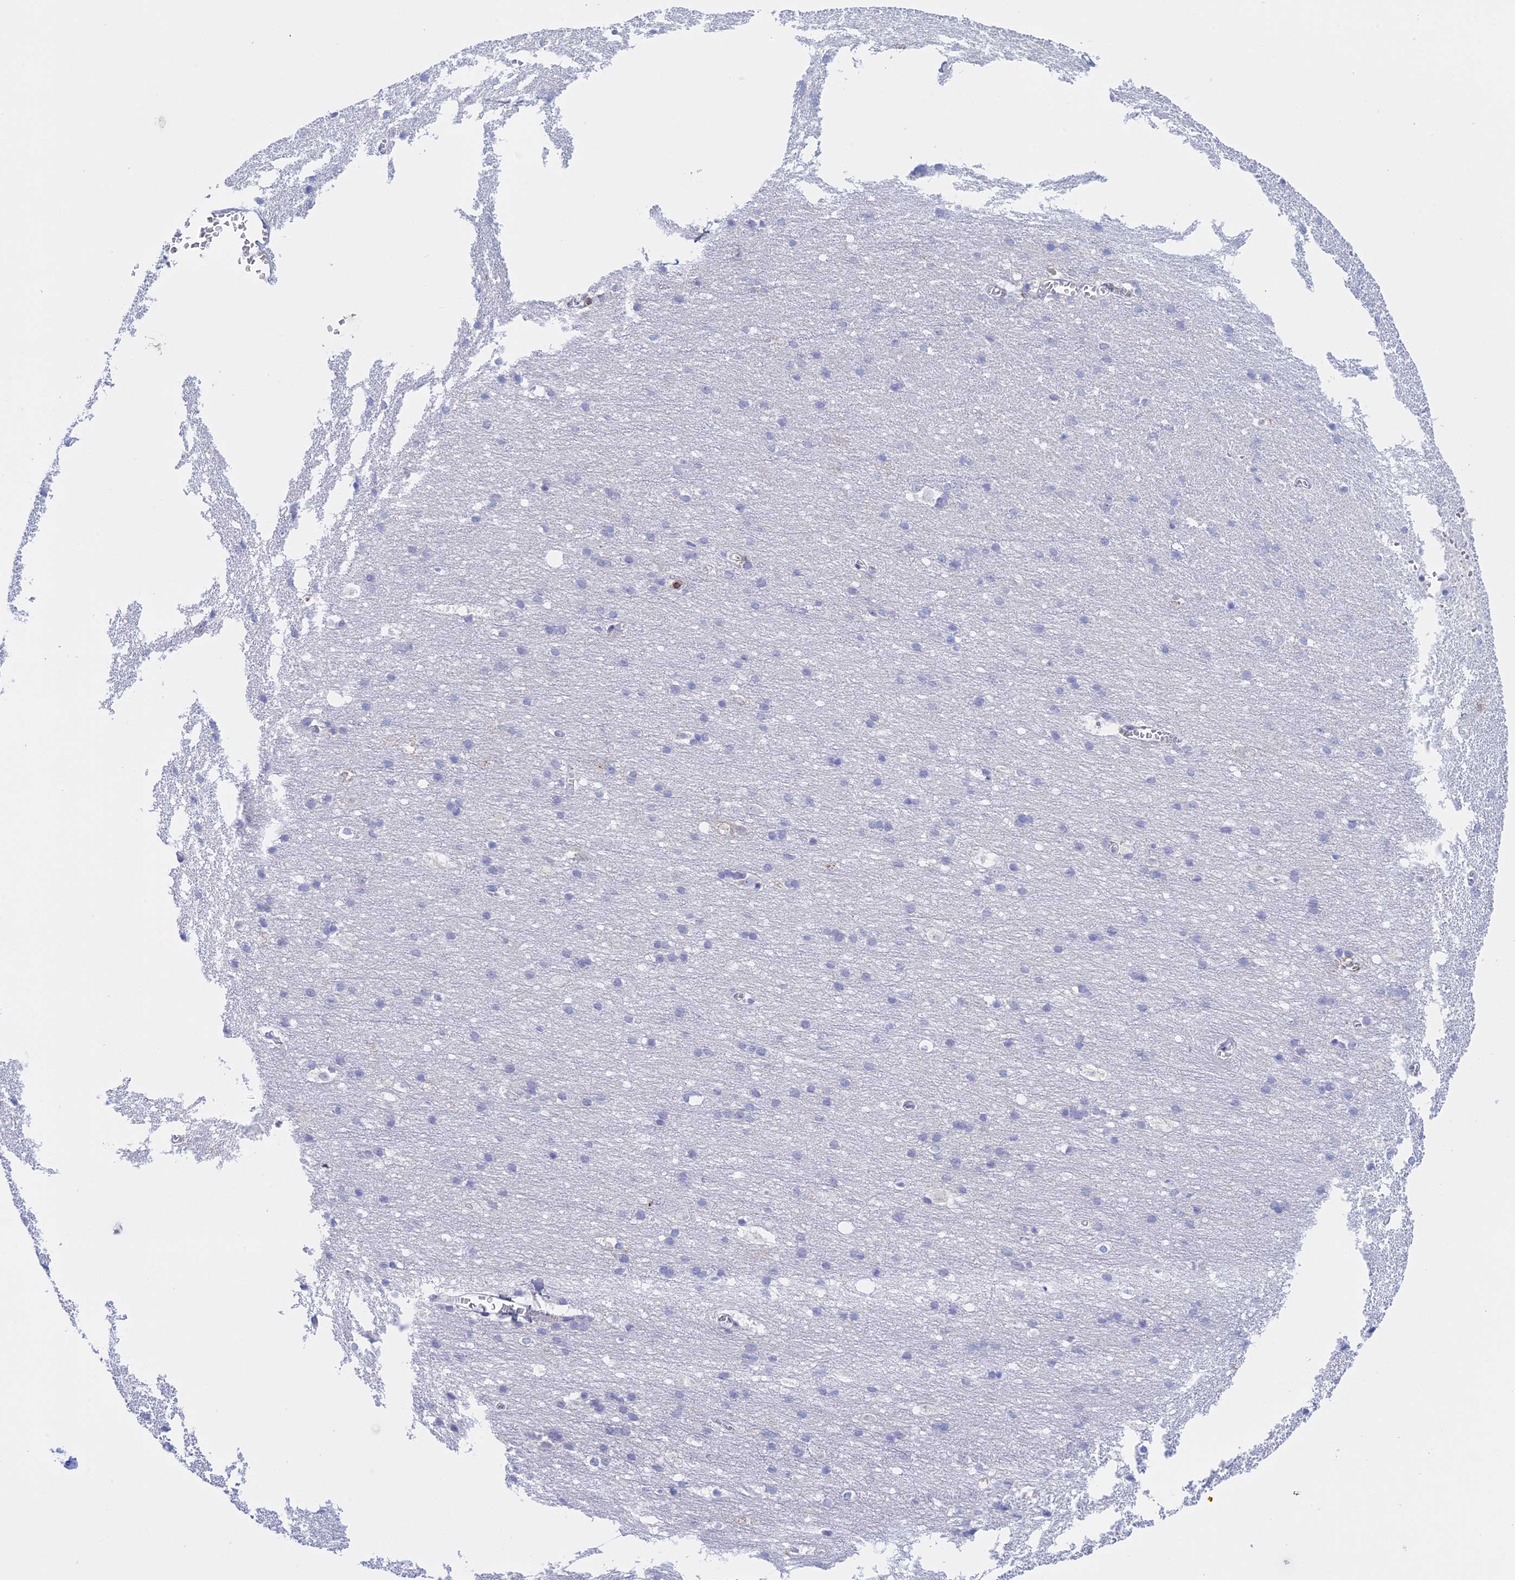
{"staining": {"intensity": "weak", "quantity": ">75%", "location": "cytoplasmic/membranous"}, "tissue": "cerebral cortex", "cell_type": "Endothelial cells", "image_type": "normal", "snomed": [{"axis": "morphology", "description": "Normal tissue, NOS"}, {"axis": "topography", "description": "Cerebral cortex"}], "caption": "Cerebral cortex stained with a protein marker demonstrates weak staining in endothelial cells.", "gene": "GMIP", "patient": {"sex": "male", "age": 54}}